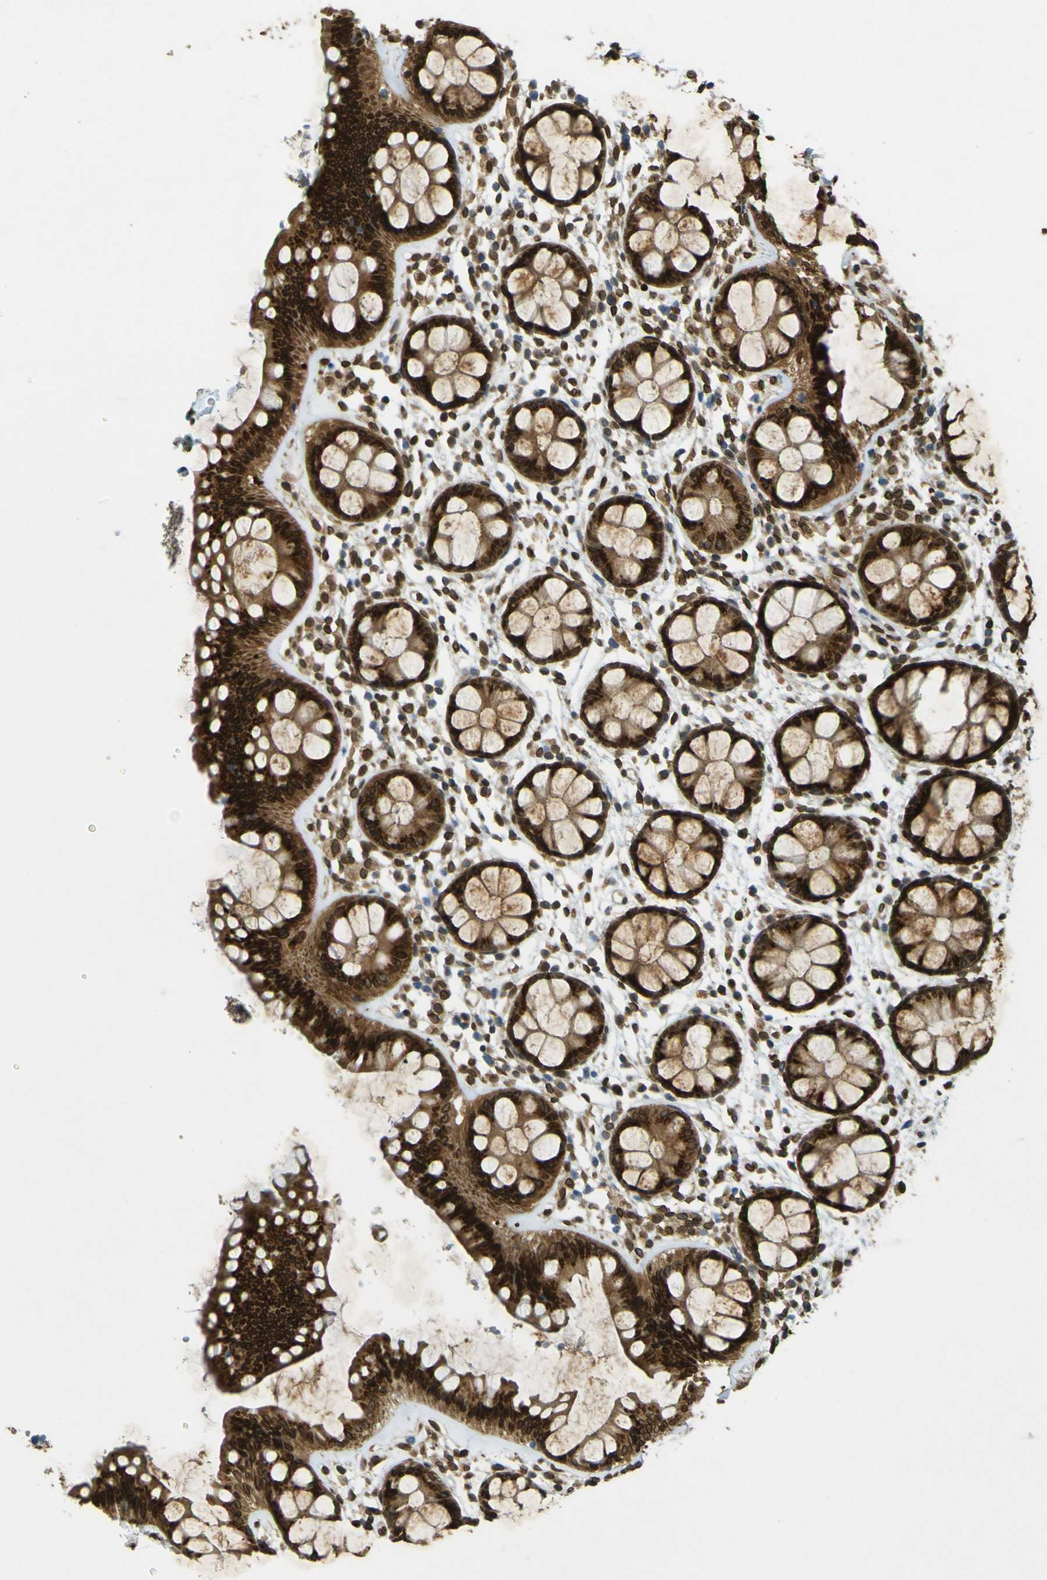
{"staining": {"intensity": "strong", "quantity": ">75%", "location": "cytoplasmic/membranous,nuclear"}, "tissue": "rectum", "cell_type": "Glandular cells", "image_type": "normal", "snomed": [{"axis": "morphology", "description": "Normal tissue, NOS"}, {"axis": "topography", "description": "Rectum"}], "caption": "Strong cytoplasmic/membranous,nuclear positivity is identified in about >75% of glandular cells in normal rectum. (DAB (3,3'-diaminobenzidine) IHC with brightfield microscopy, high magnification).", "gene": "GALNT1", "patient": {"sex": "female", "age": 66}}